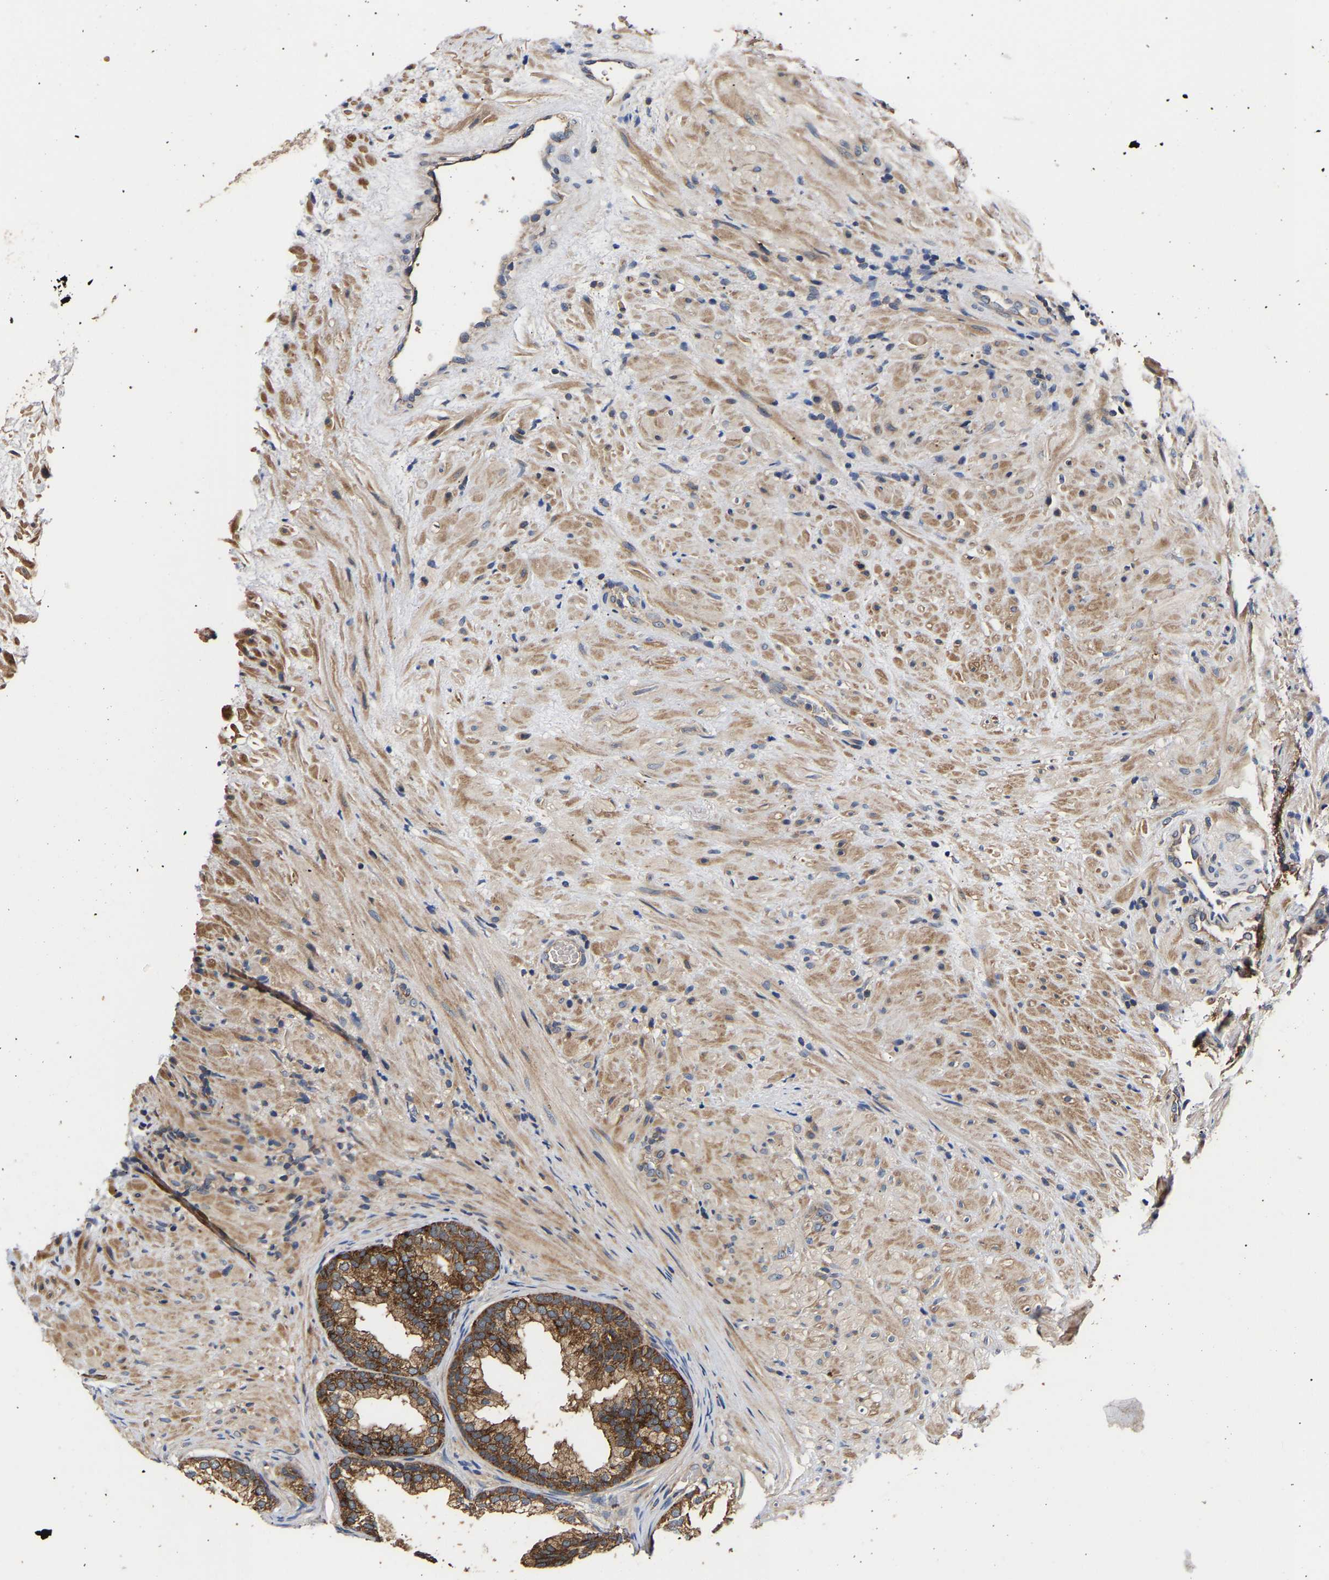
{"staining": {"intensity": "strong", "quantity": ">75%", "location": "cytoplasmic/membranous"}, "tissue": "prostate", "cell_type": "Glandular cells", "image_type": "normal", "snomed": [{"axis": "morphology", "description": "Normal tissue, NOS"}, {"axis": "topography", "description": "Prostate"}], "caption": "Immunohistochemistry (IHC) staining of normal prostate, which exhibits high levels of strong cytoplasmic/membranous expression in about >75% of glandular cells indicating strong cytoplasmic/membranous protein expression. The staining was performed using DAB (brown) for protein detection and nuclei were counterstained in hematoxylin (blue).", "gene": "LRBA", "patient": {"sex": "male", "age": 76}}